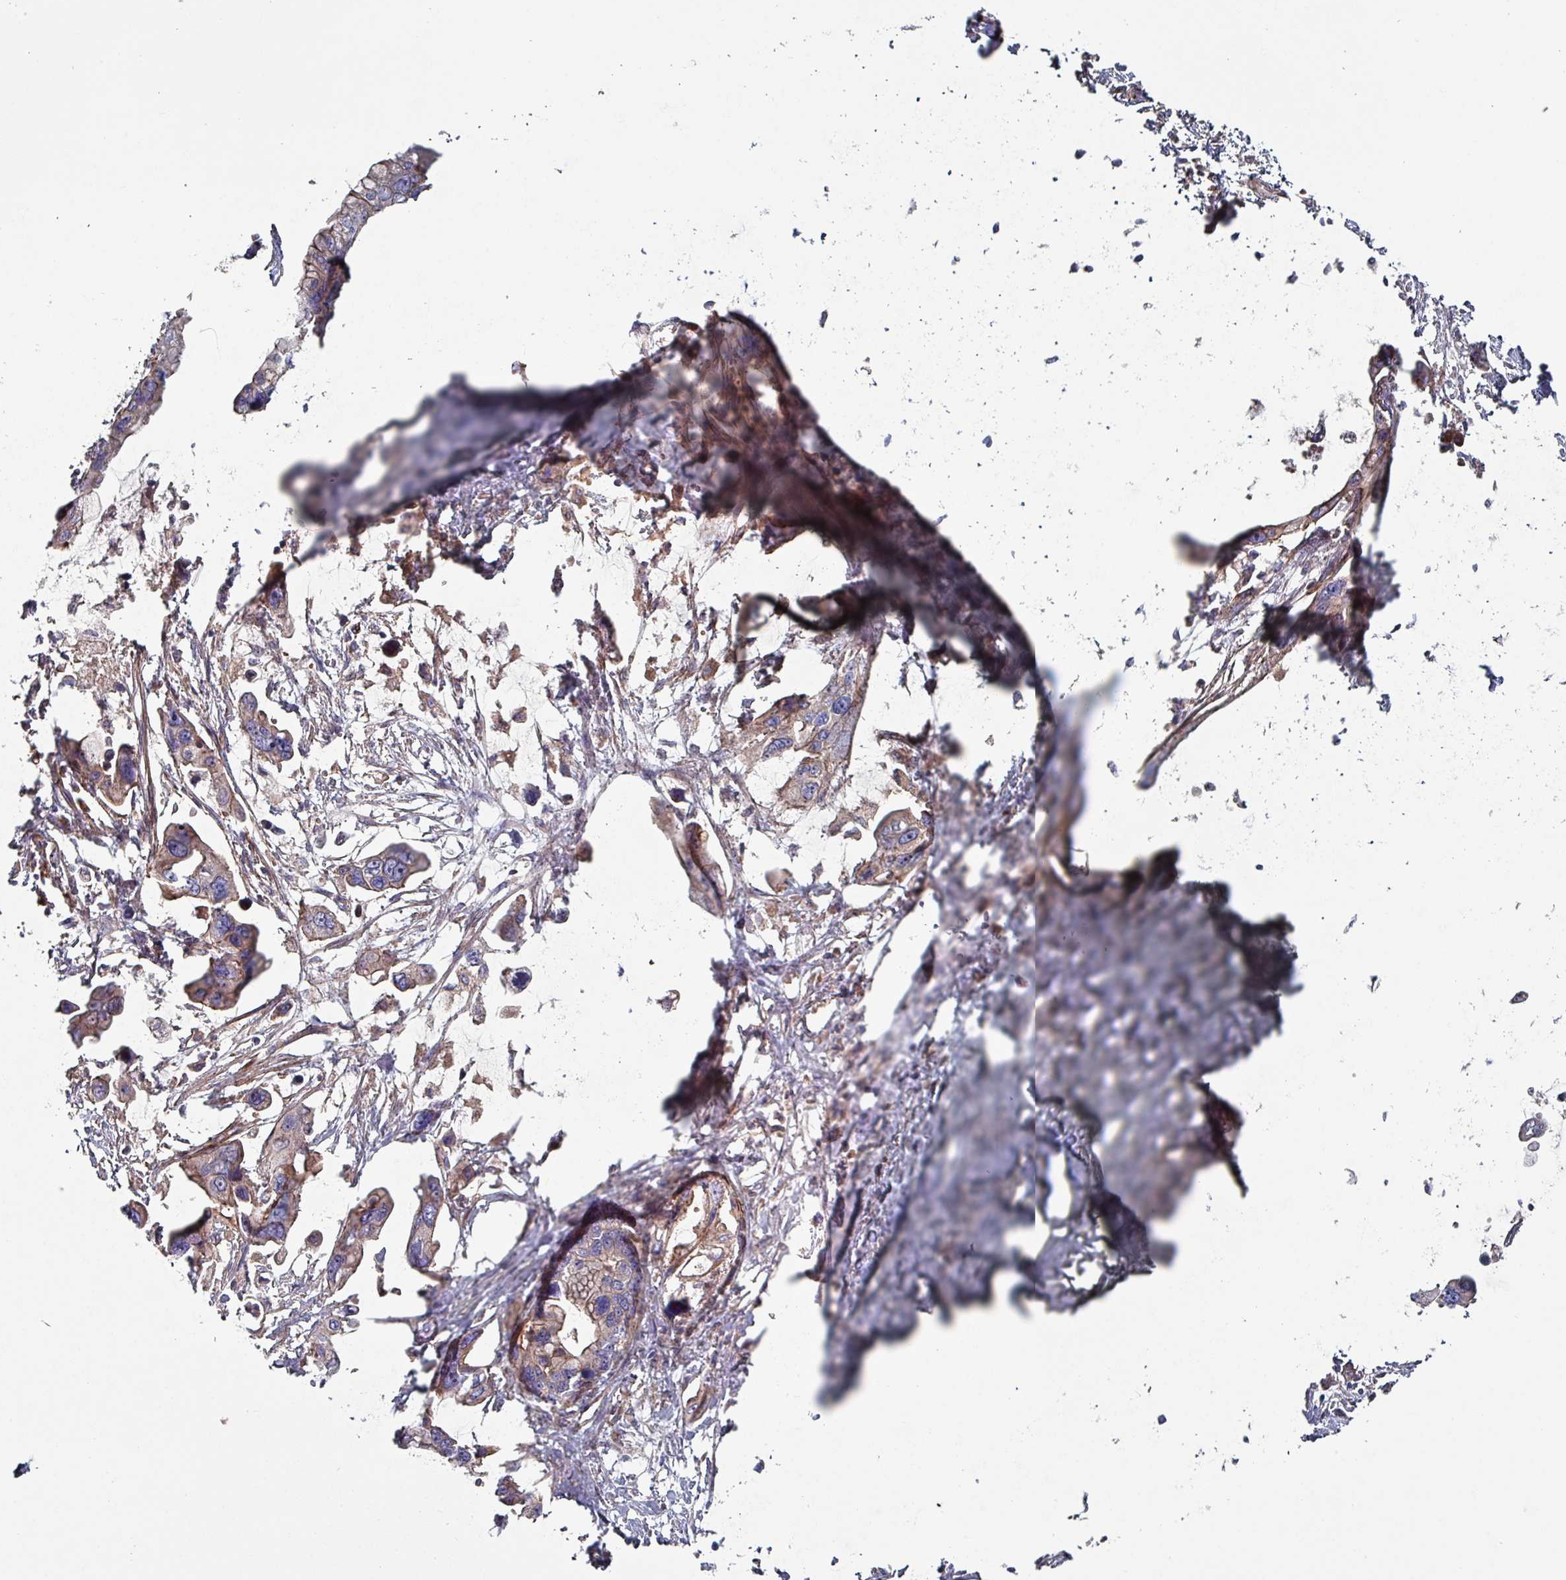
{"staining": {"intensity": "moderate", "quantity": "<25%", "location": "cytoplasmic/membranous"}, "tissue": "pancreatic cancer", "cell_type": "Tumor cells", "image_type": "cancer", "snomed": [{"axis": "morphology", "description": "Adenocarcinoma, NOS"}, {"axis": "topography", "description": "Pancreas"}], "caption": "Adenocarcinoma (pancreatic) tissue reveals moderate cytoplasmic/membranous positivity in about <25% of tumor cells", "gene": "ANO10", "patient": {"sex": "female", "age": 83}}